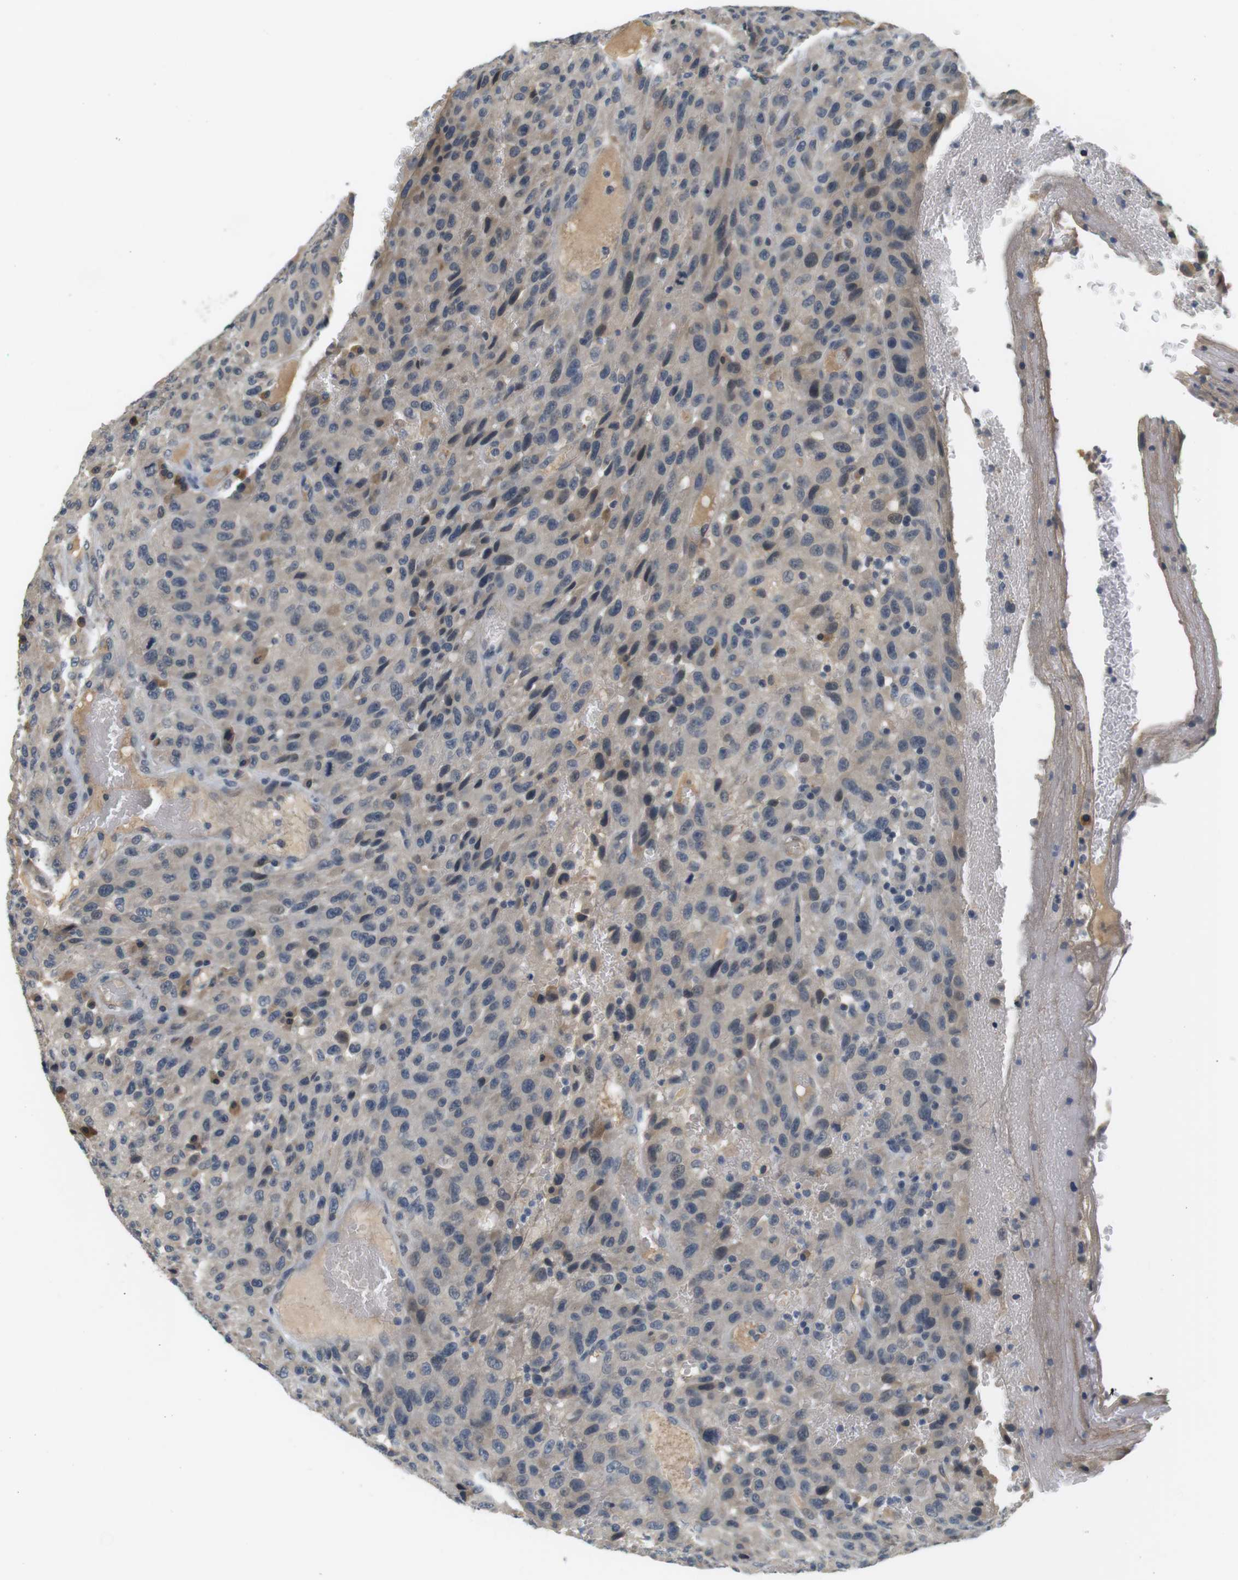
{"staining": {"intensity": "weak", "quantity": "<25%", "location": "cytoplasmic/membranous"}, "tissue": "urothelial cancer", "cell_type": "Tumor cells", "image_type": "cancer", "snomed": [{"axis": "morphology", "description": "Urothelial carcinoma, High grade"}, {"axis": "topography", "description": "Urinary bladder"}], "caption": "Histopathology image shows no significant protein expression in tumor cells of urothelial cancer.", "gene": "WNT7A", "patient": {"sex": "male", "age": 66}}